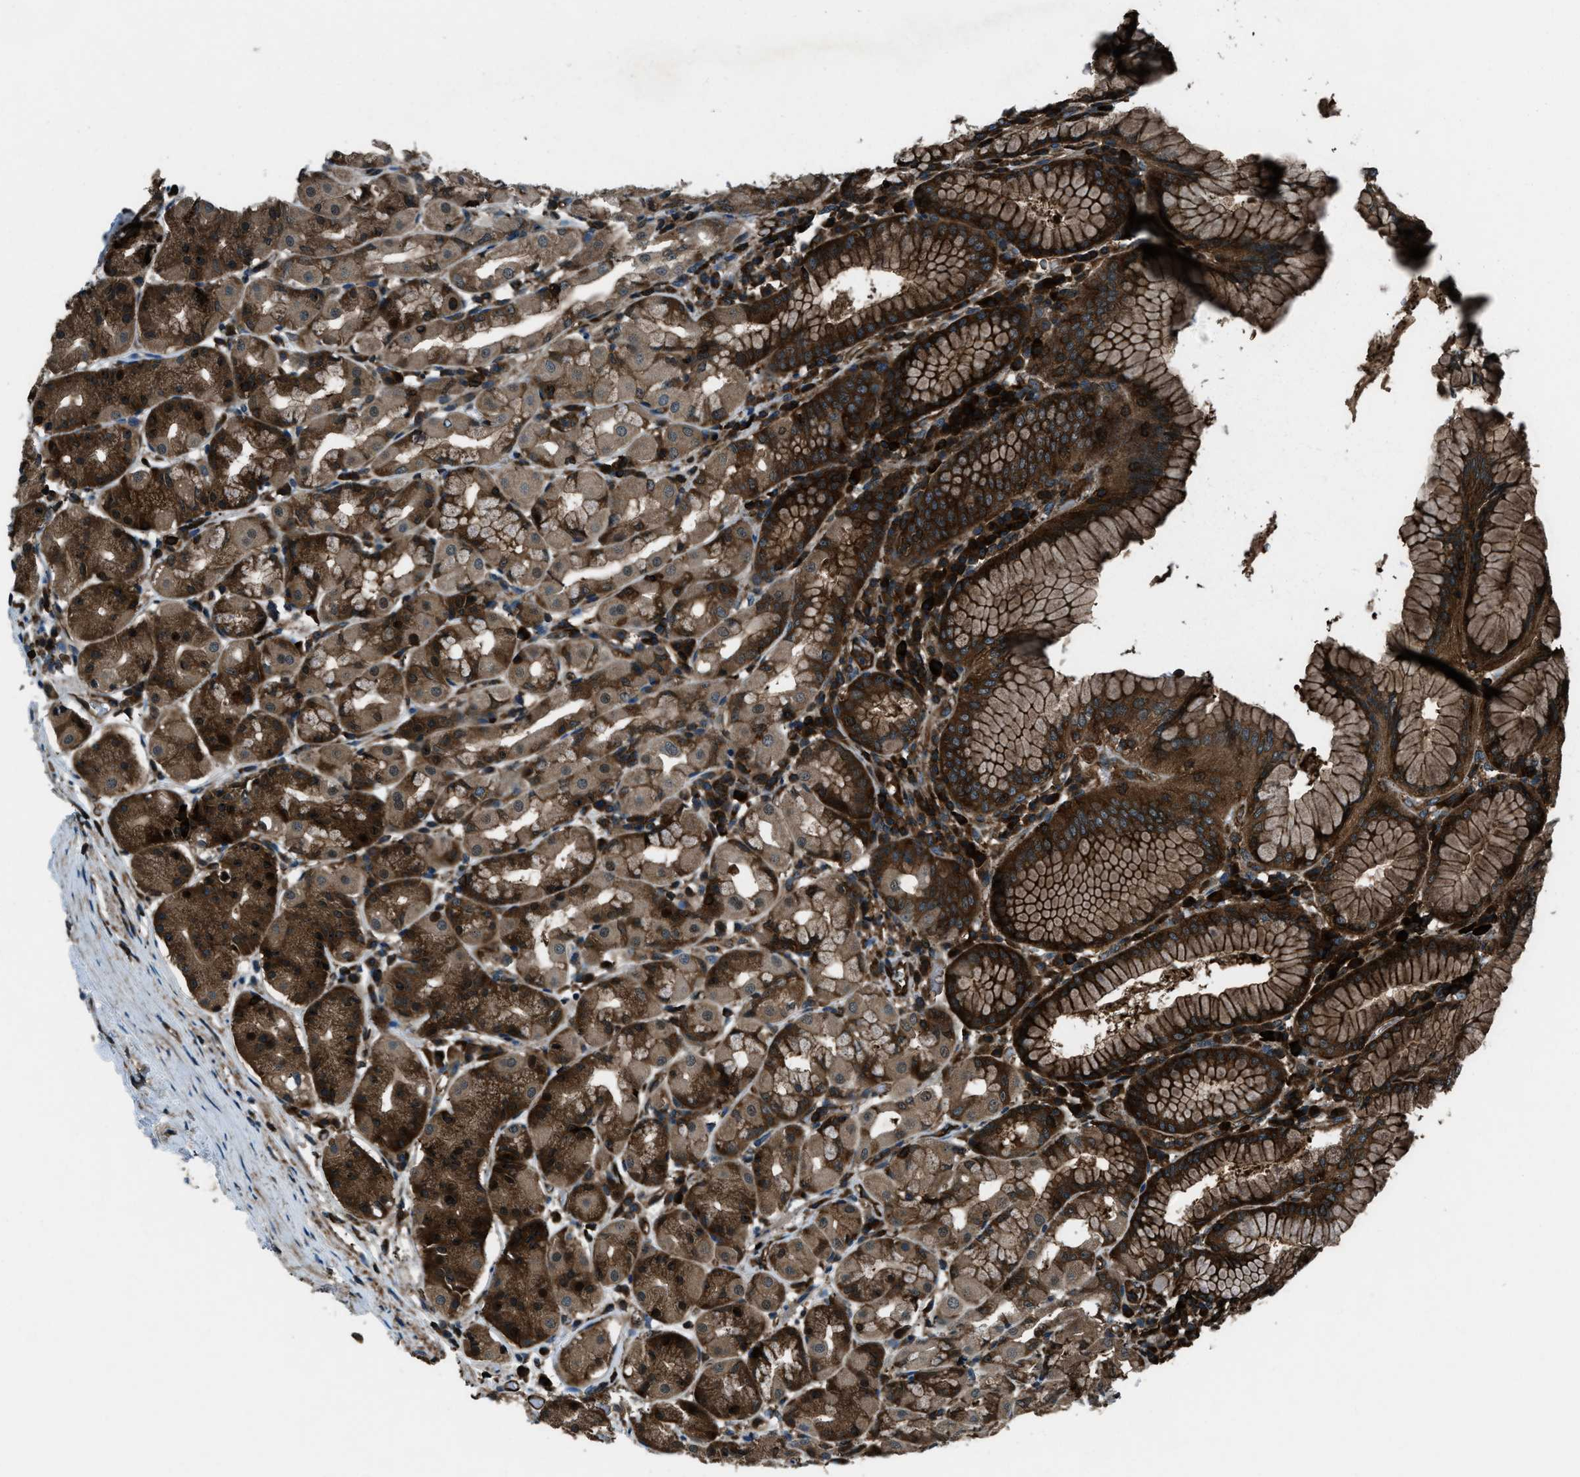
{"staining": {"intensity": "strong", "quantity": ">75%", "location": "cytoplasmic/membranous,nuclear"}, "tissue": "stomach", "cell_type": "Glandular cells", "image_type": "normal", "snomed": [{"axis": "morphology", "description": "Normal tissue, NOS"}, {"axis": "topography", "description": "Stomach"}, {"axis": "topography", "description": "Stomach, lower"}], "caption": "A high-resolution photomicrograph shows immunohistochemistry (IHC) staining of unremarkable stomach, which displays strong cytoplasmic/membranous,nuclear staining in approximately >75% of glandular cells.", "gene": "SNX30", "patient": {"sex": "female", "age": 56}}